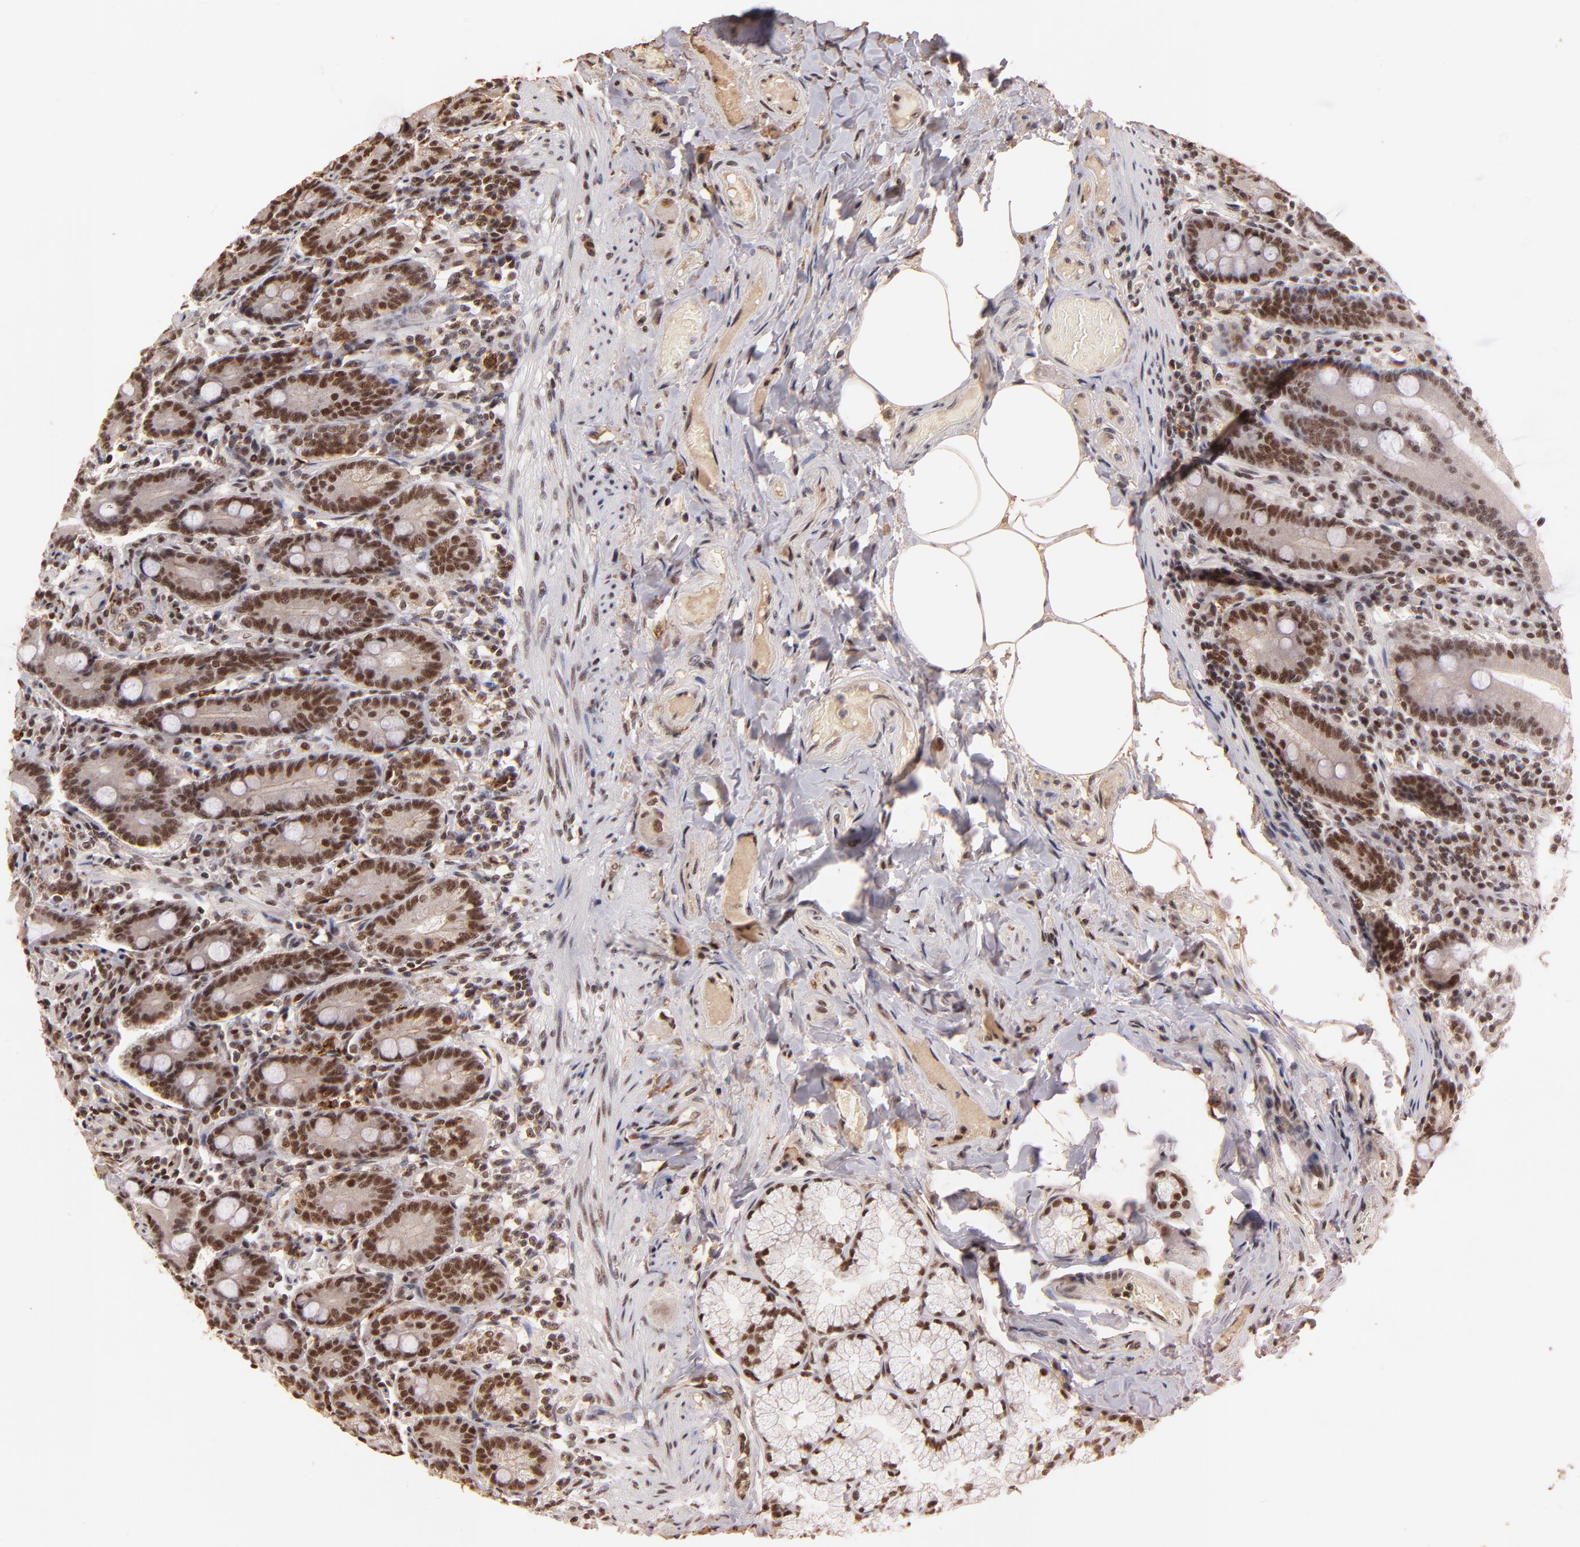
{"staining": {"intensity": "strong", "quantity": ">75%", "location": "nuclear"}, "tissue": "duodenum", "cell_type": "Glandular cells", "image_type": "normal", "snomed": [{"axis": "morphology", "description": "Normal tissue, NOS"}, {"axis": "topography", "description": "Duodenum"}], "caption": "A high-resolution image shows IHC staining of normal duodenum, which demonstrates strong nuclear expression in approximately >75% of glandular cells. The protein is shown in brown color, while the nuclei are stained blue.", "gene": "ZNF146", "patient": {"sex": "female", "age": 64}}